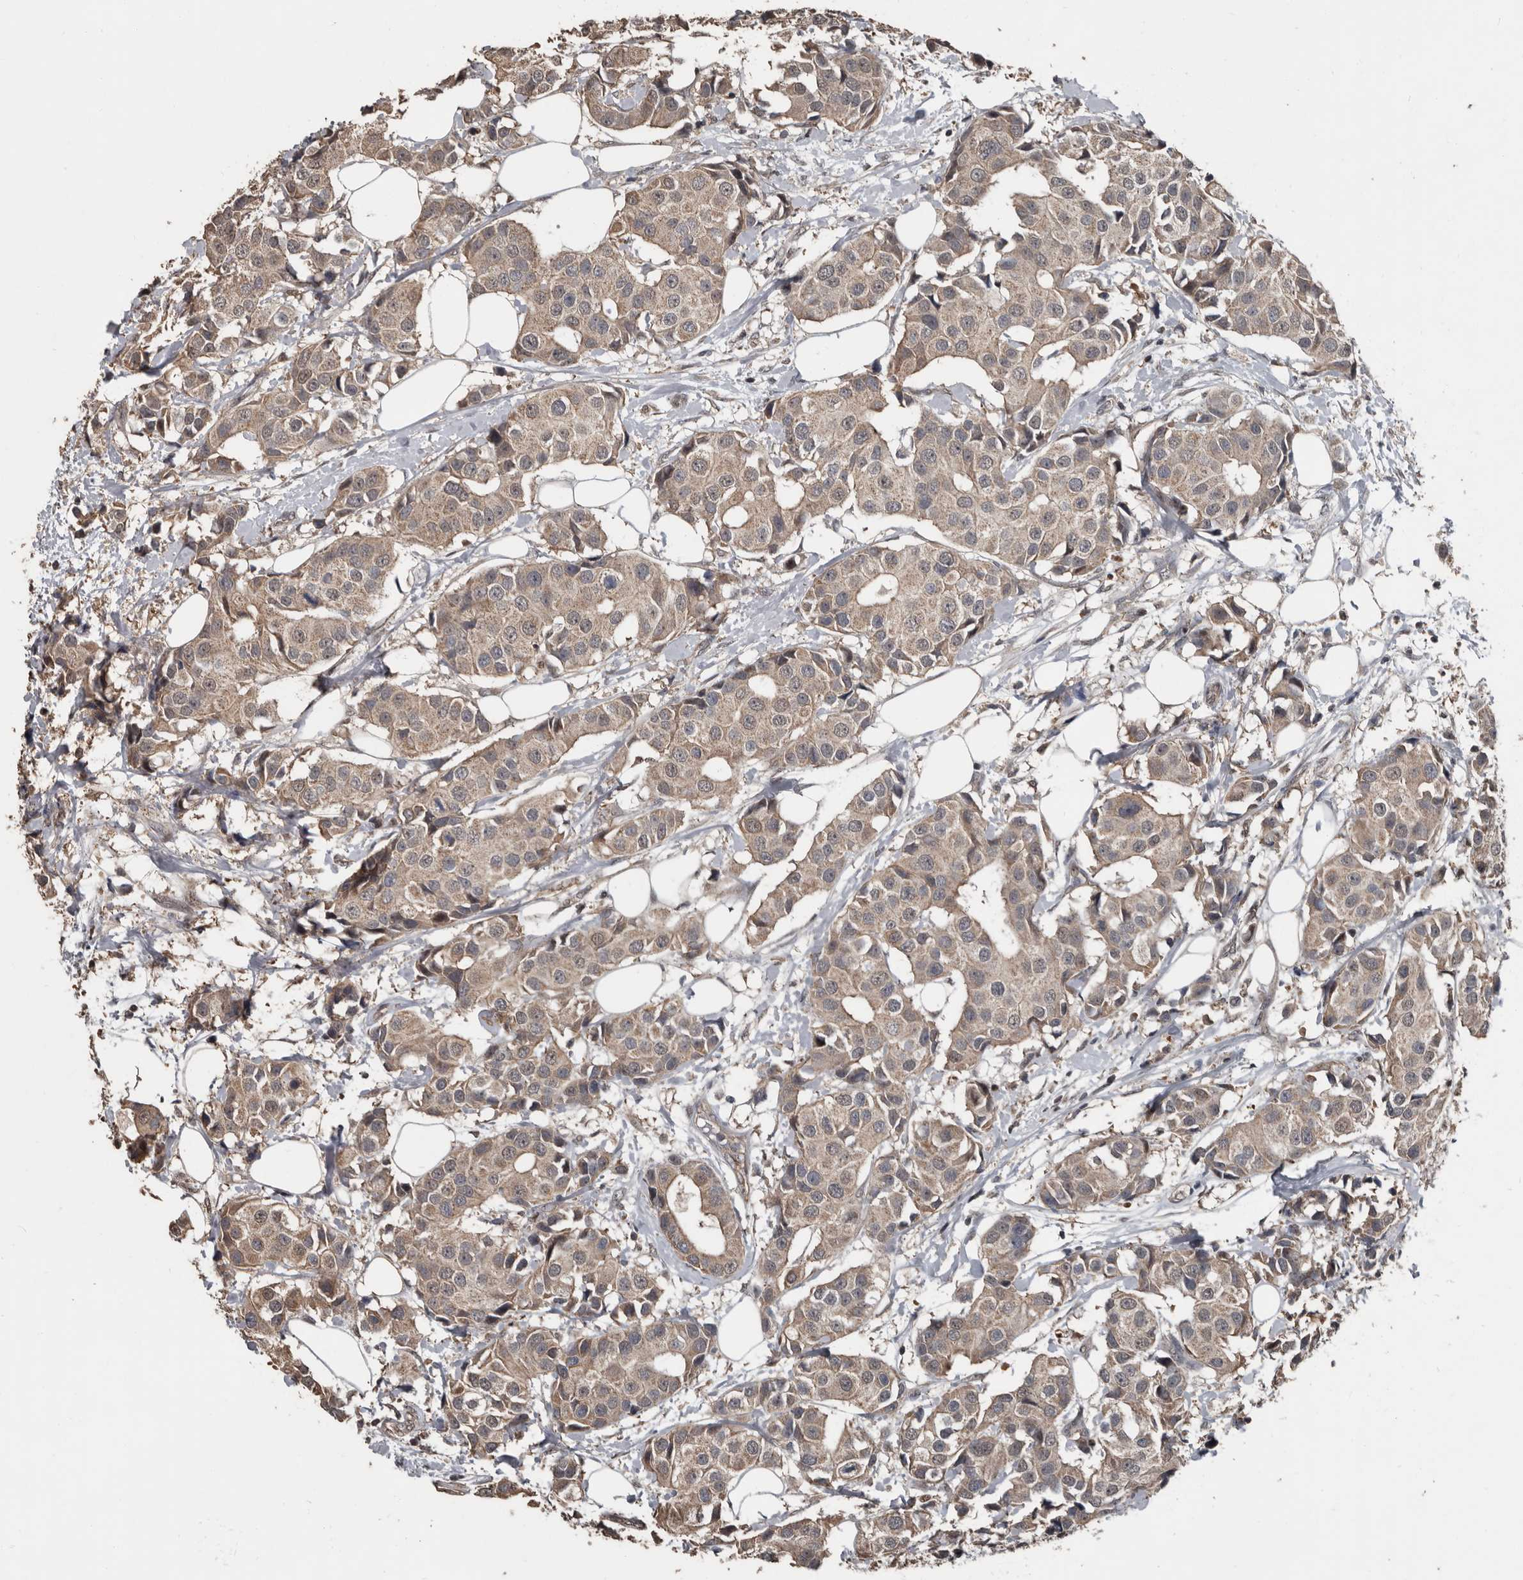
{"staining": {"intensity": "moderate", "quantity": ">75%", "location": "cytoplasmic/membranous"}, "tissue": "breast cancer", "cell_type": "Tumor cells", "image_type": "cancer", "snomed": [{"axis": "morphology", "description": "Normal tissue, NOS"}, {"axis": "morphology", "description": "Duct carcinoma"}, {"axis": "topography", "description": "Breast"}], "caption": "Tumor cells demonstrate medium levels of moderate cytoplasmic/membranous staining in approximately >75% of cells in human breast cancer.", "gene": "FSBP", "patient": {"sex": "female", "age": 39}}